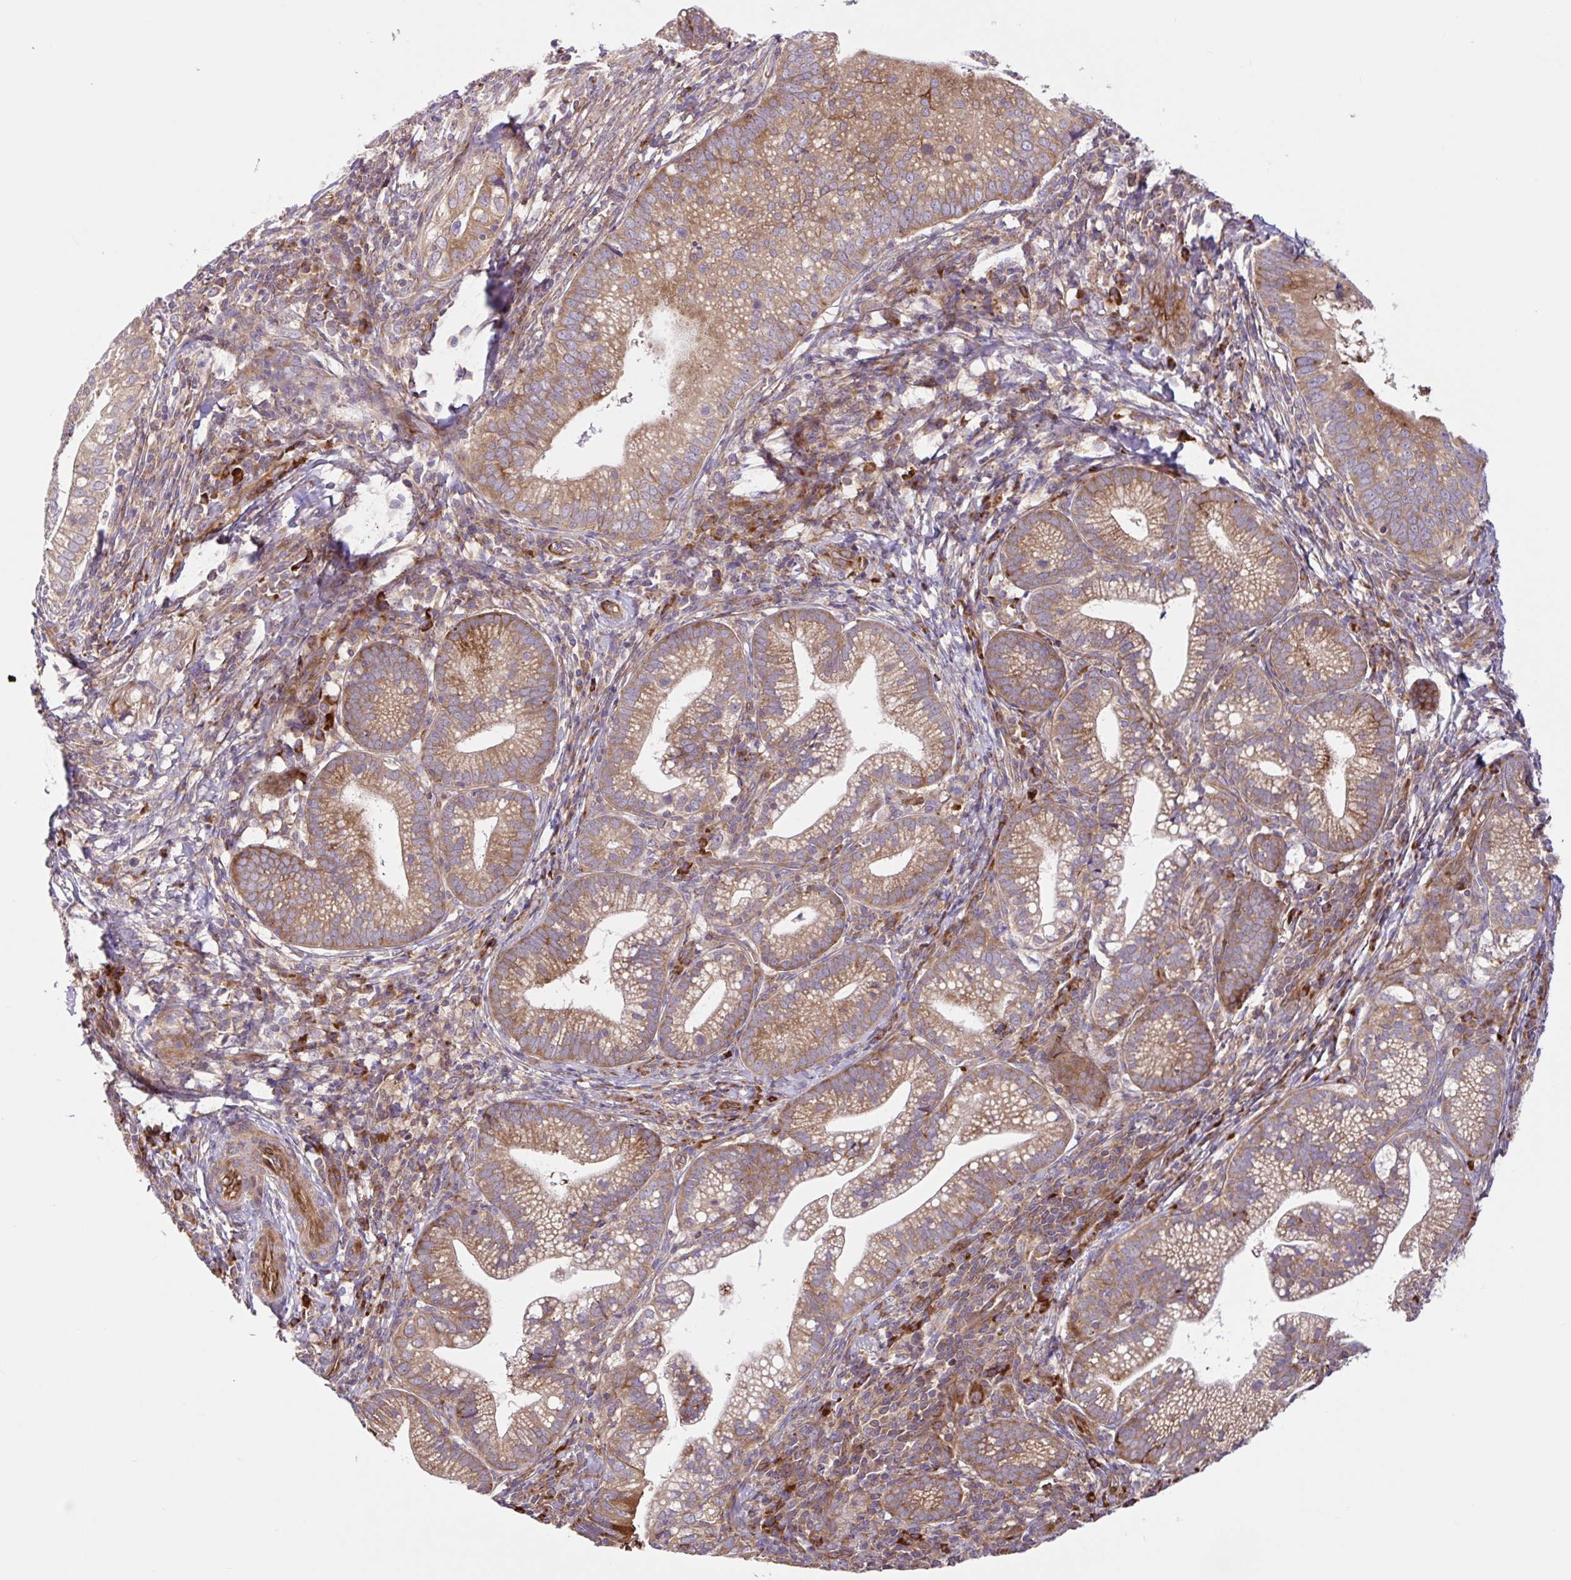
{"staining": {"intensity": "moderate", "quantity": ">75%", "location": "cytoplasmic/membranous"}, "tissue": "cervical cancer", "cell_type": "Tumor cells", "image_type": "cancer", "snomed": [{"axis": "morphology", "description": "Normal tissue, NOS"}, {"axis": "morphology", "description": "Adenocarcinoma, NOS"}, {"axis": "topography", "description": "Cervix"}], "caption": "Cervical adenocarcinoma was stained to show a protein in brown. There is medium levels of moderate cytoplasmic/membranous expression in about >75% of tumor cells.", "gene": "NTPCR", "patient": {"sex": "female", "age": 44}}